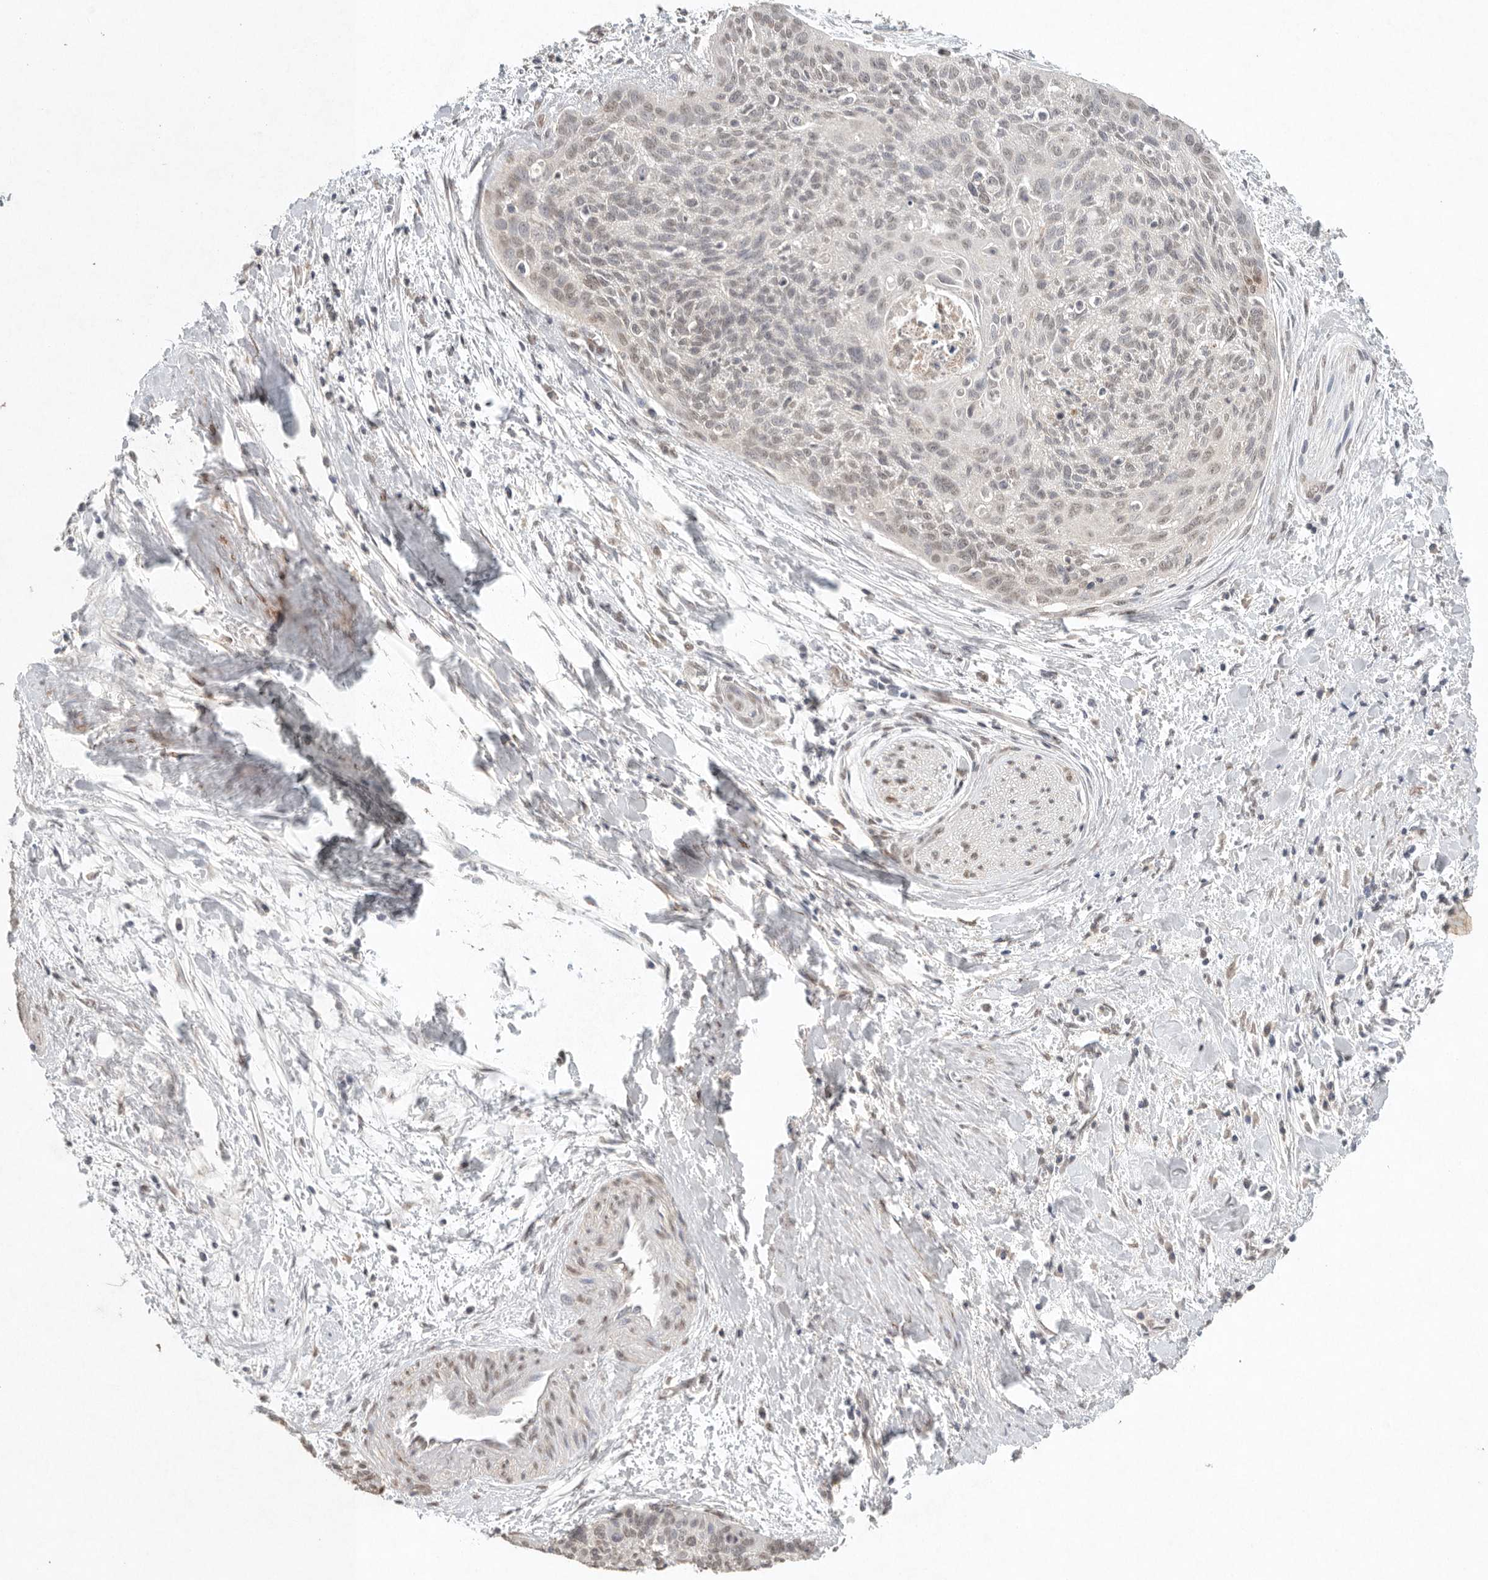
{"staining": {"intensity": "weak", "quantity": "<25%", "location": "nuclear"}, "tissue": "cervical cancer", "cell_type": "Tumor cells", "image_type": "cancer", "snomed": [{"axis": "morphology", "description": "Squamous cell carcinoma, NOS"}, {"axis": "topography", "description": "Cervix"}], "caption": "Protein analysis of squamous cell carcinoma (cervical) displays no significant positivity in tumor cells.", "gene": "KLK5", "patient": {"sex": "female", "age": 55}}